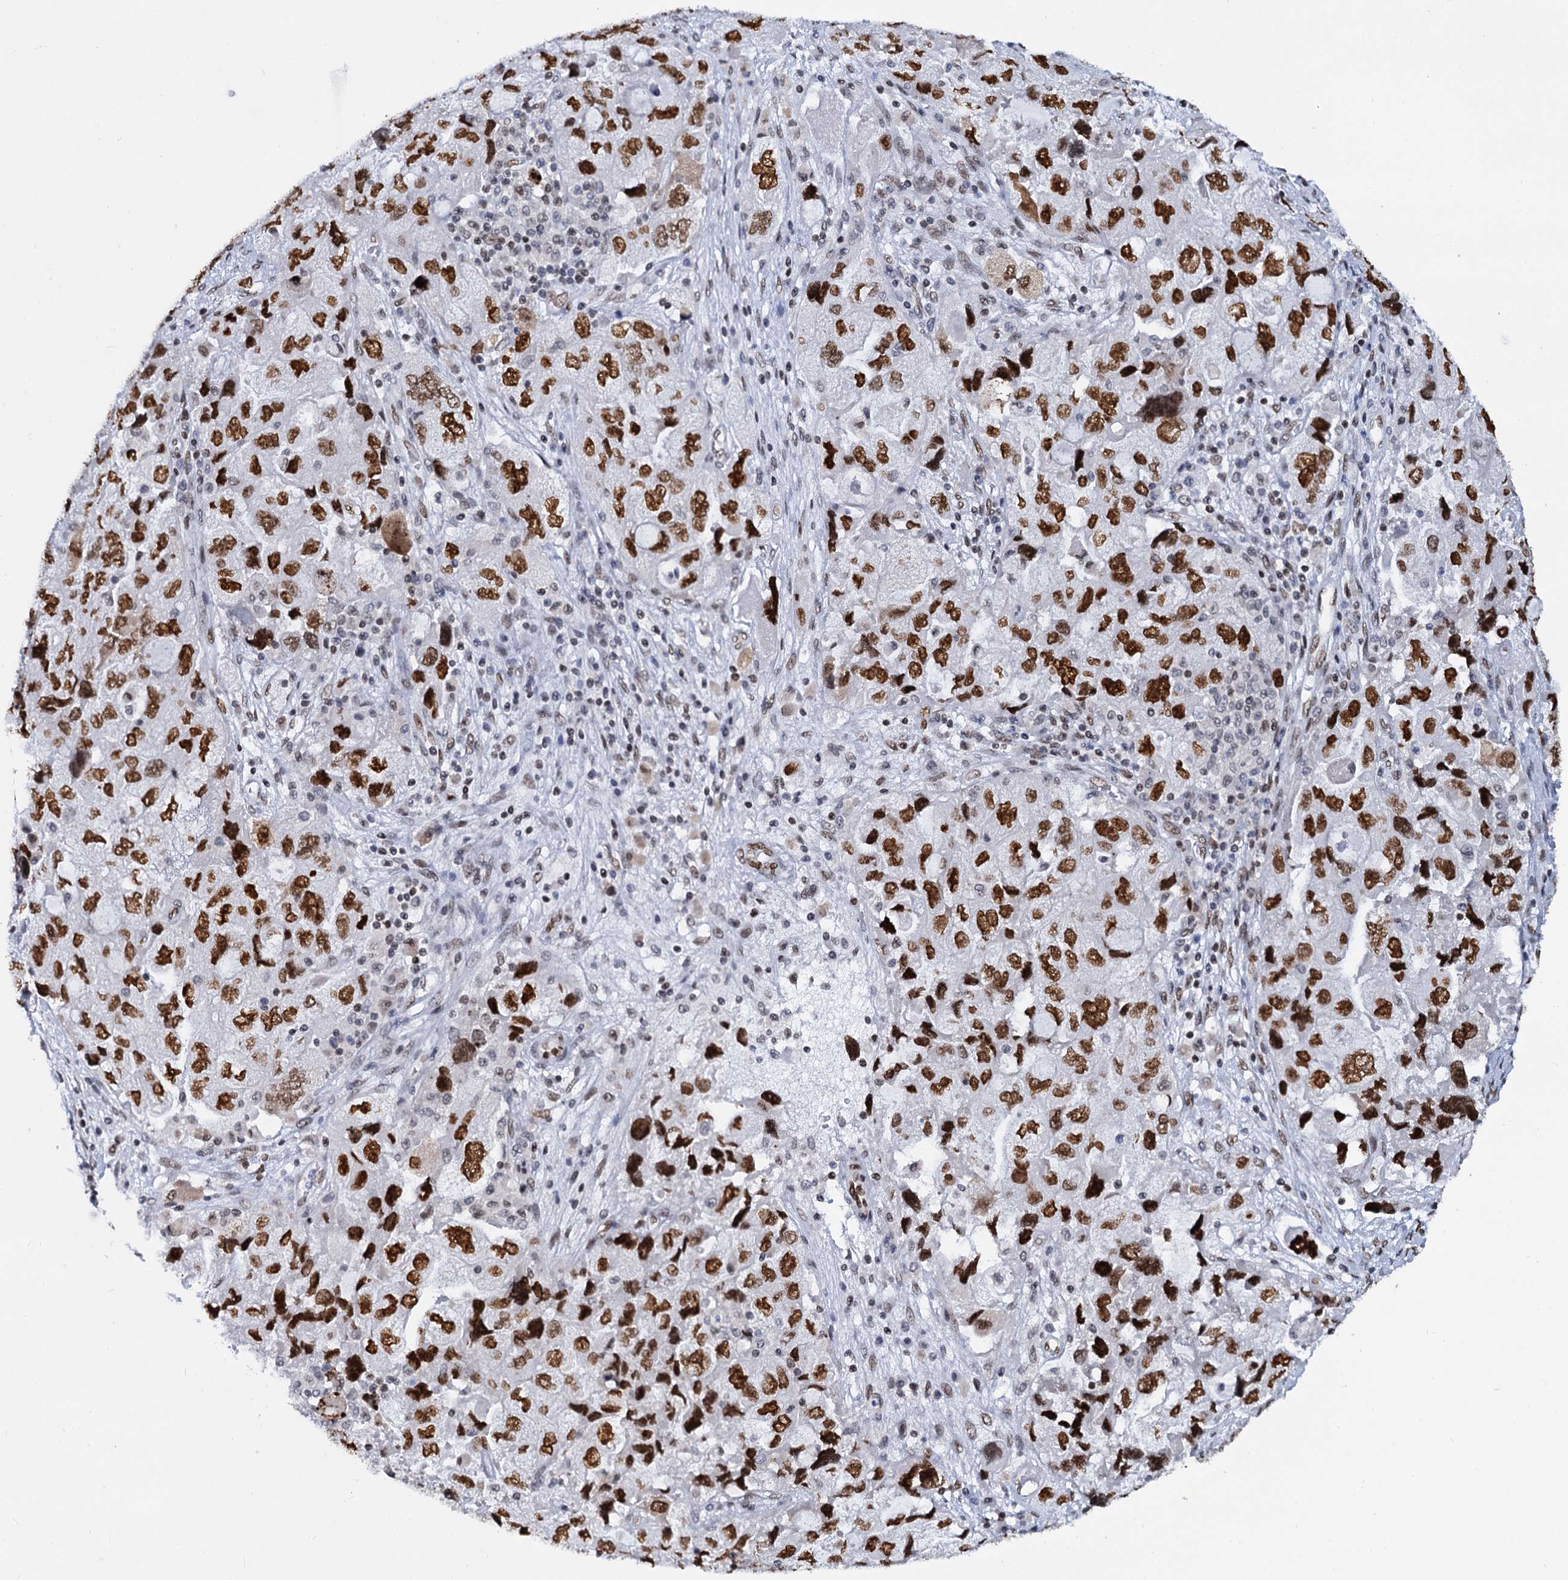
{"staining": {"intensity": "strong", "quantity": ">75%", "location": "nuclear"}, "tissue": "ovarian cancer", "cell_type": "Tumor cells", "image_type": "cancer", "snomed": [{"axis": "morphology", "description": "Carcinoma, NOS"}, {"axis": "morphology", "description": "Cystadenocarcinoma, serous, NOS"}, {"axis": "topography", "description": "Ovary"}], "caption": "Immunohistochemistry (IHC) of human ovarian cancer (carcinoma) shows high levels of strong nuclear positivity in approximately >75% of tumor cells. The staining was performed using DAB (3,3'-diaminobenzidine), with brown indicating positive protein expression. Nuclei are stained blue with hematoxylin.", "gene": "CMAS", "patient": {"sex": "female", "age": 69}}